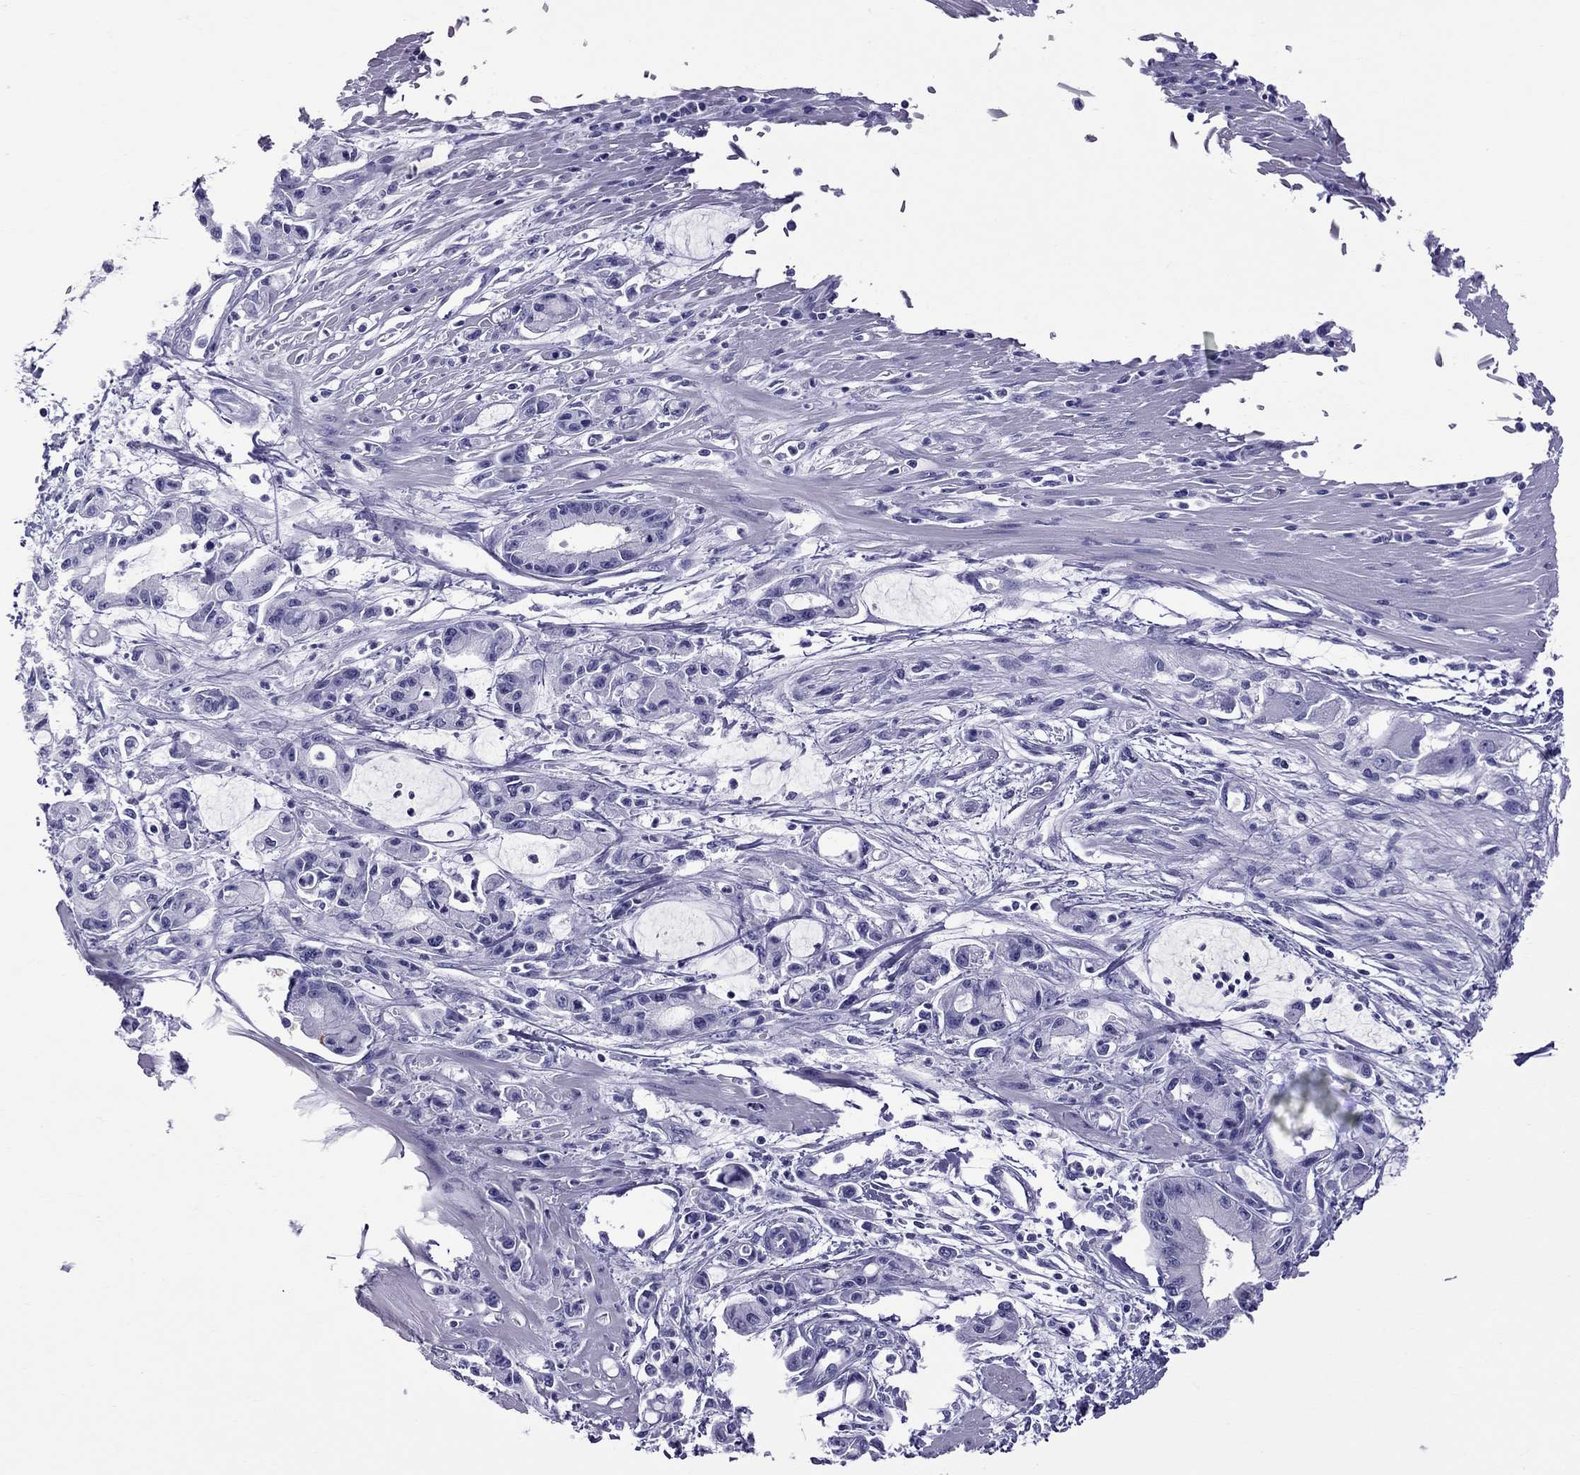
{"staining": {"intensity": "negative", "quantity": "none", "location": "none"}, "tissue": "pancreatic cancer", "cell_type": "Tumor cells", "image_type": "cancer", "snomed": [{"axis": "morphology", "description": "Adenocarcinoma, NOS"}, {"axis": "topography", "description": "Pancreas"}], "caption": "A high-resolution micrograph shows immunohistochemistry staining of pancreatic adenocarcinoma, which reveals no significant staining in tumor cells.", "gene": "SCART1", "patient": {"sex": "male", "age": 48}}